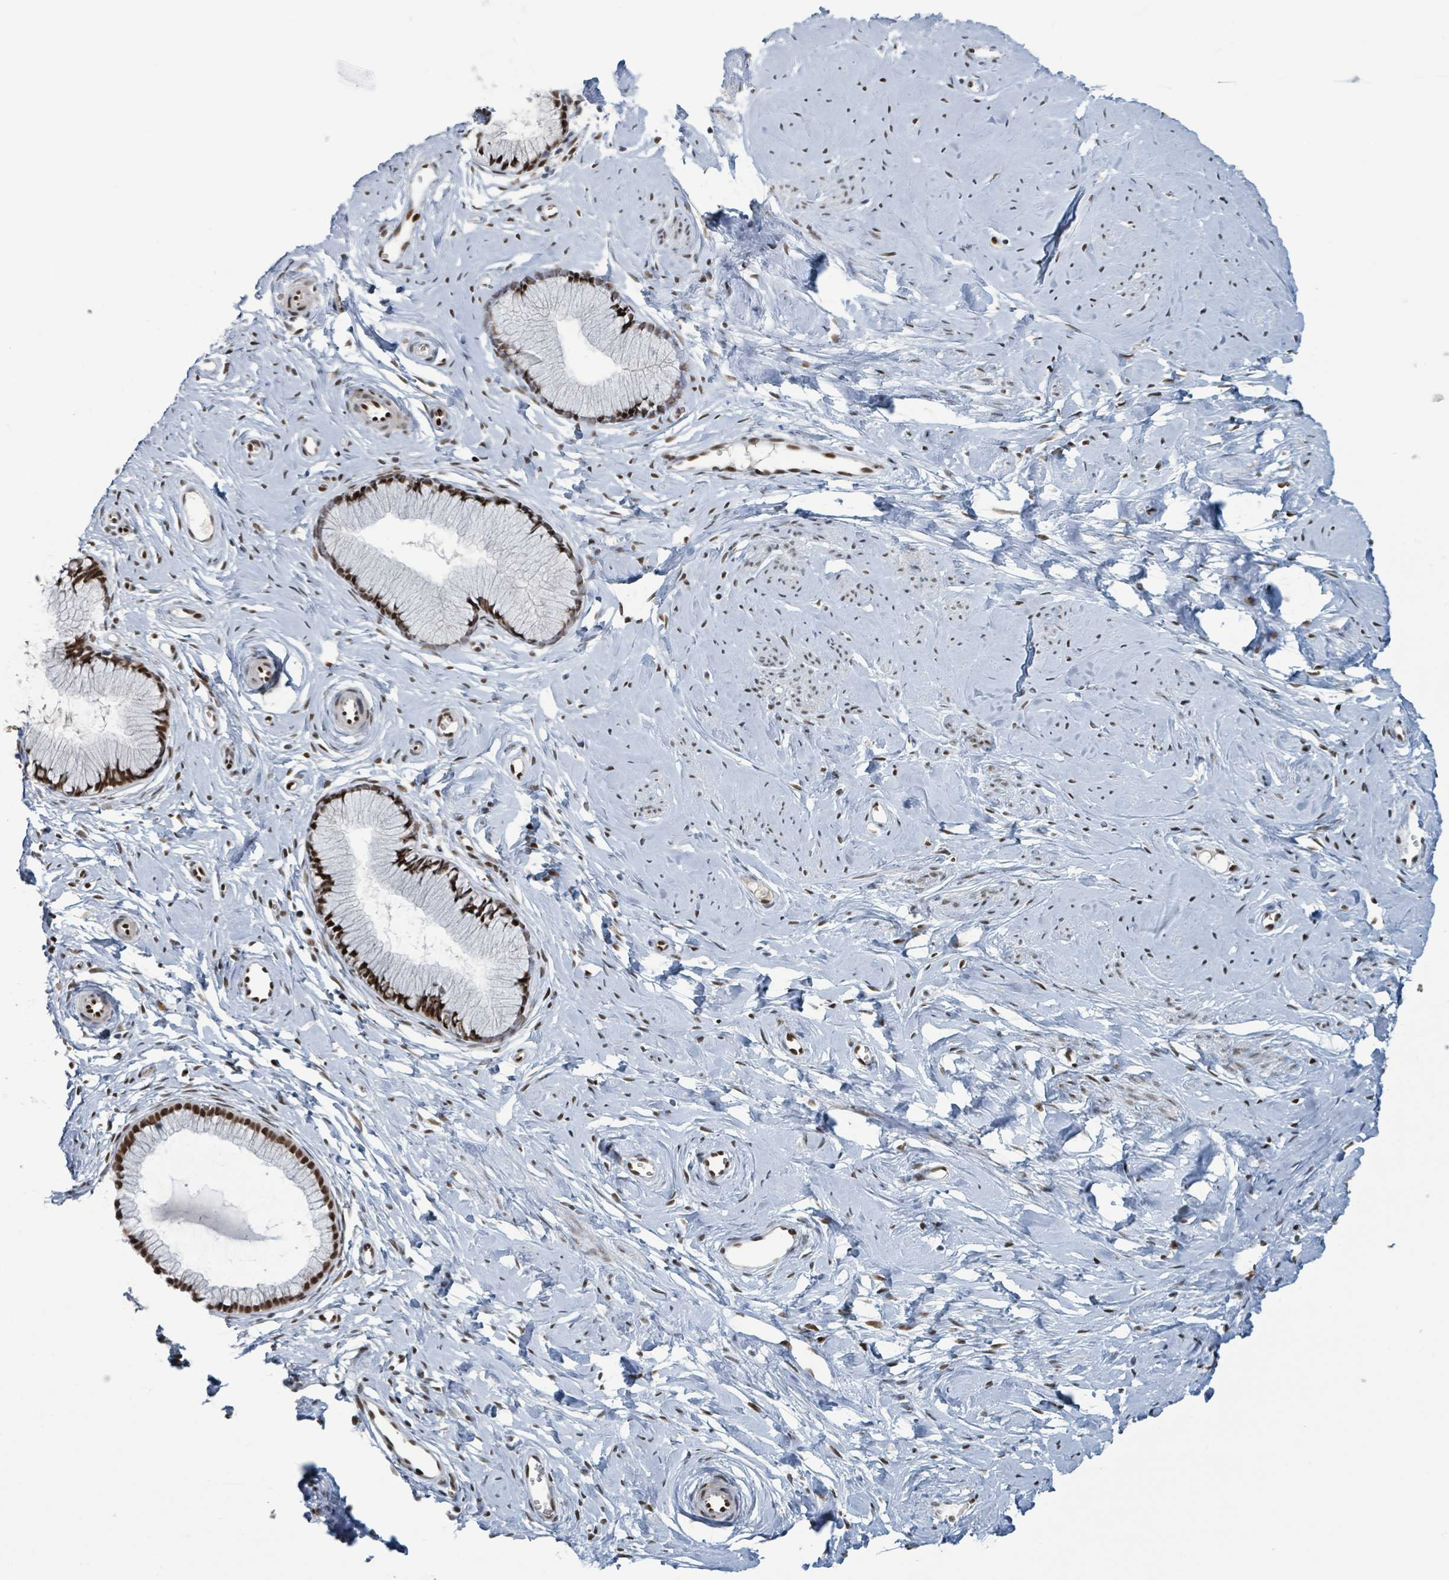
{"staining": {"intensity": "strong", "quantity": ">75%", "location": "nuclear"}, "tissue": "cervix", "cell_type": "Glandular cells", "image_type": "normal", "snomed": [{"axis": "morphology", "description": "Normal tissue, NOS"}, {"axis": "topography", "description": "Cervix"}], "caption": "Cervix stained with DAB (3,3'-diaminobenzidine) IHC reveals high levels of strong nuclear staining in about >75% of glandular cells.", "gene": "KLF3", "patient": {"sex": "female", "age": 40}}